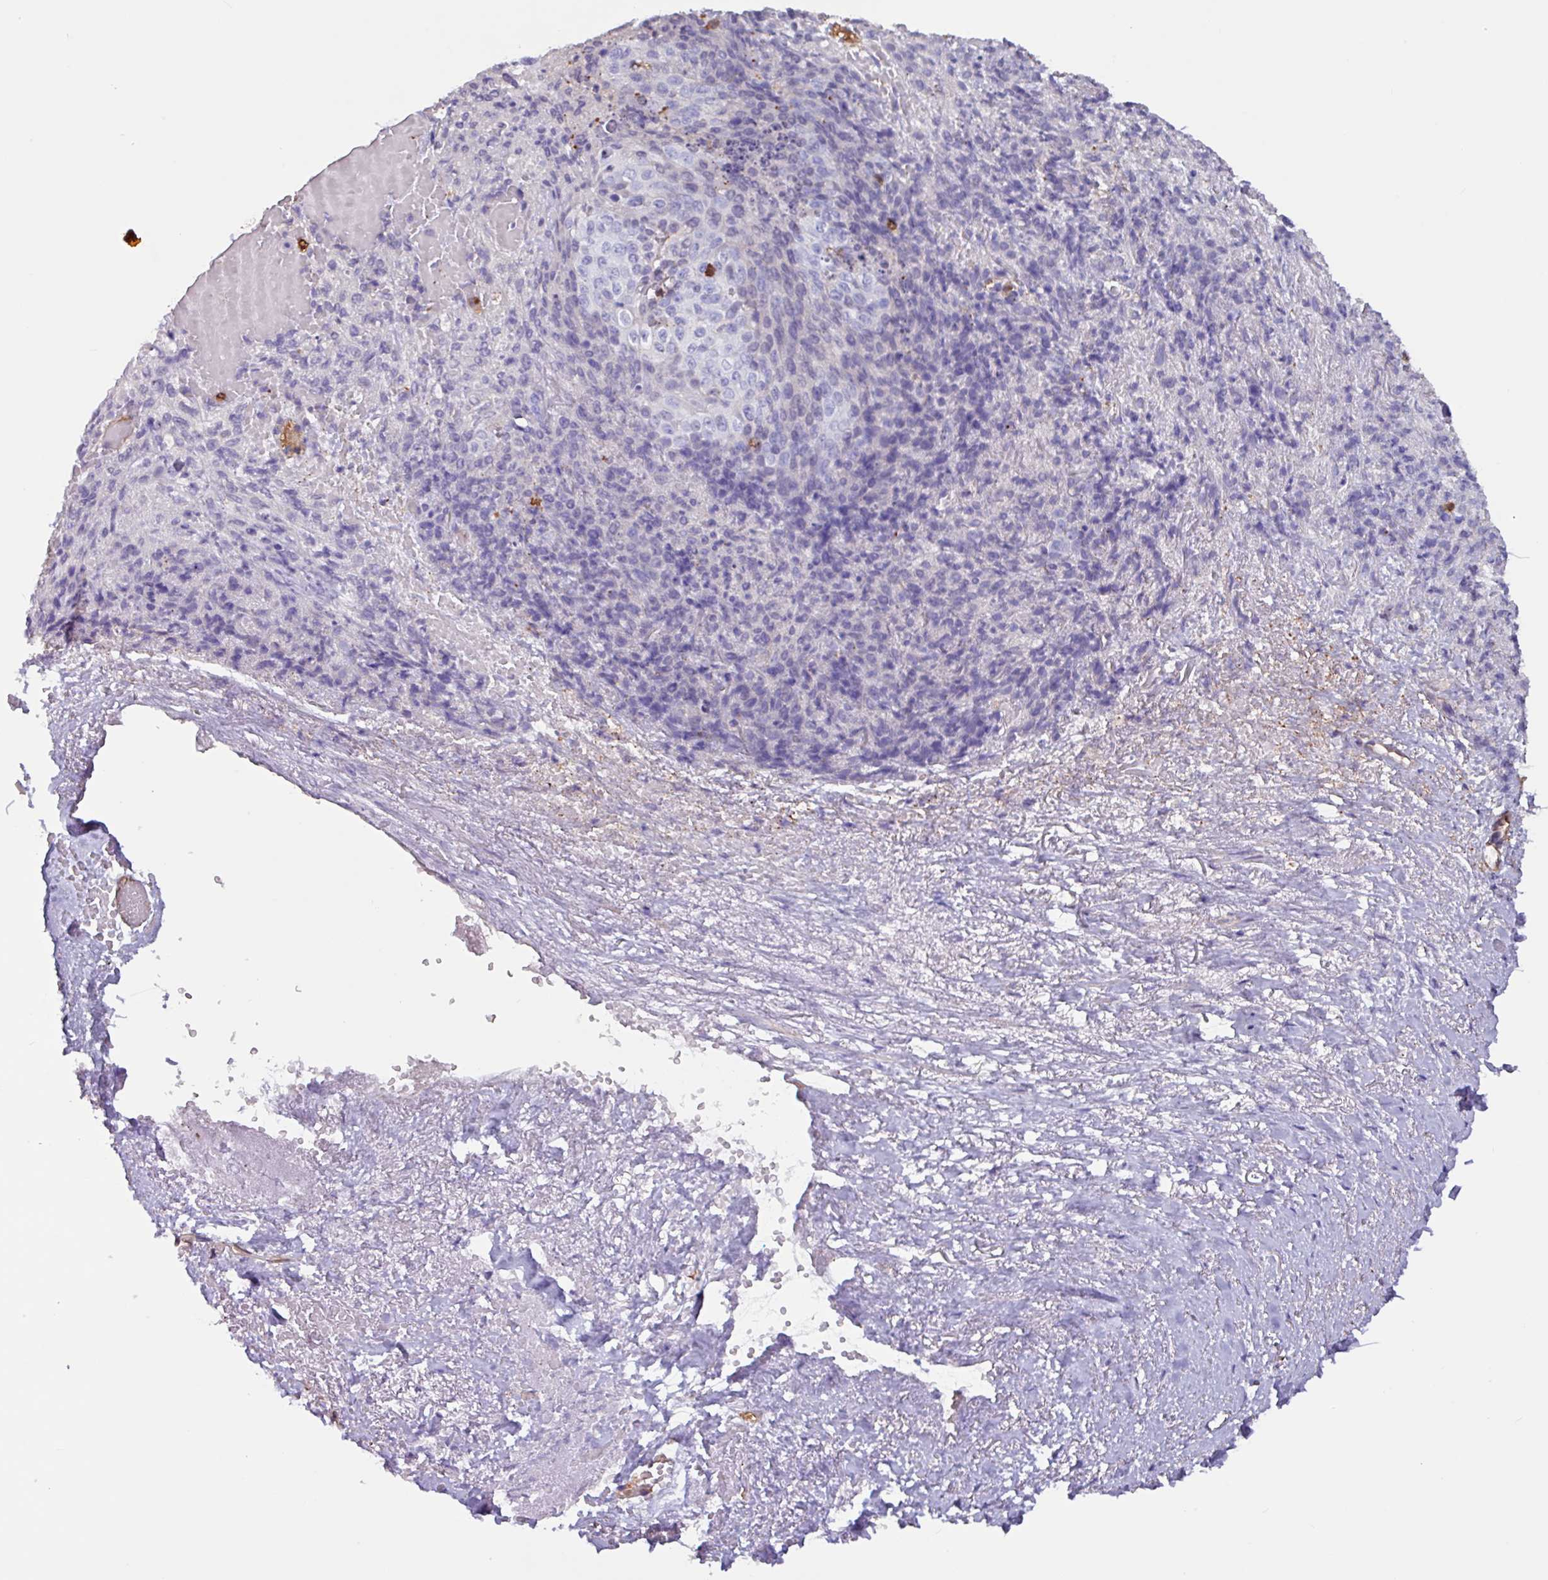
{"staining": {"intensity": "negative", "quantity": "none", "location": "none"}, "tissue": "skin cancer", "cell_type": "Tumor cells", "image_type": "cancer", "snomed": [{"axis": "morphology", "description": "Squamous cell carcinoma, NOS"}, {"axis": "topography", "description": "Skin"}, {"axis": "topography", "description": "Vulva"}], "caption": "Protein analysis of skin cancer (squamous cell carcinoma) reveals no significant positivity in tumor cells.", "gene": "ARHGDIB", "patient": {"sex": "female", "age": 85}}